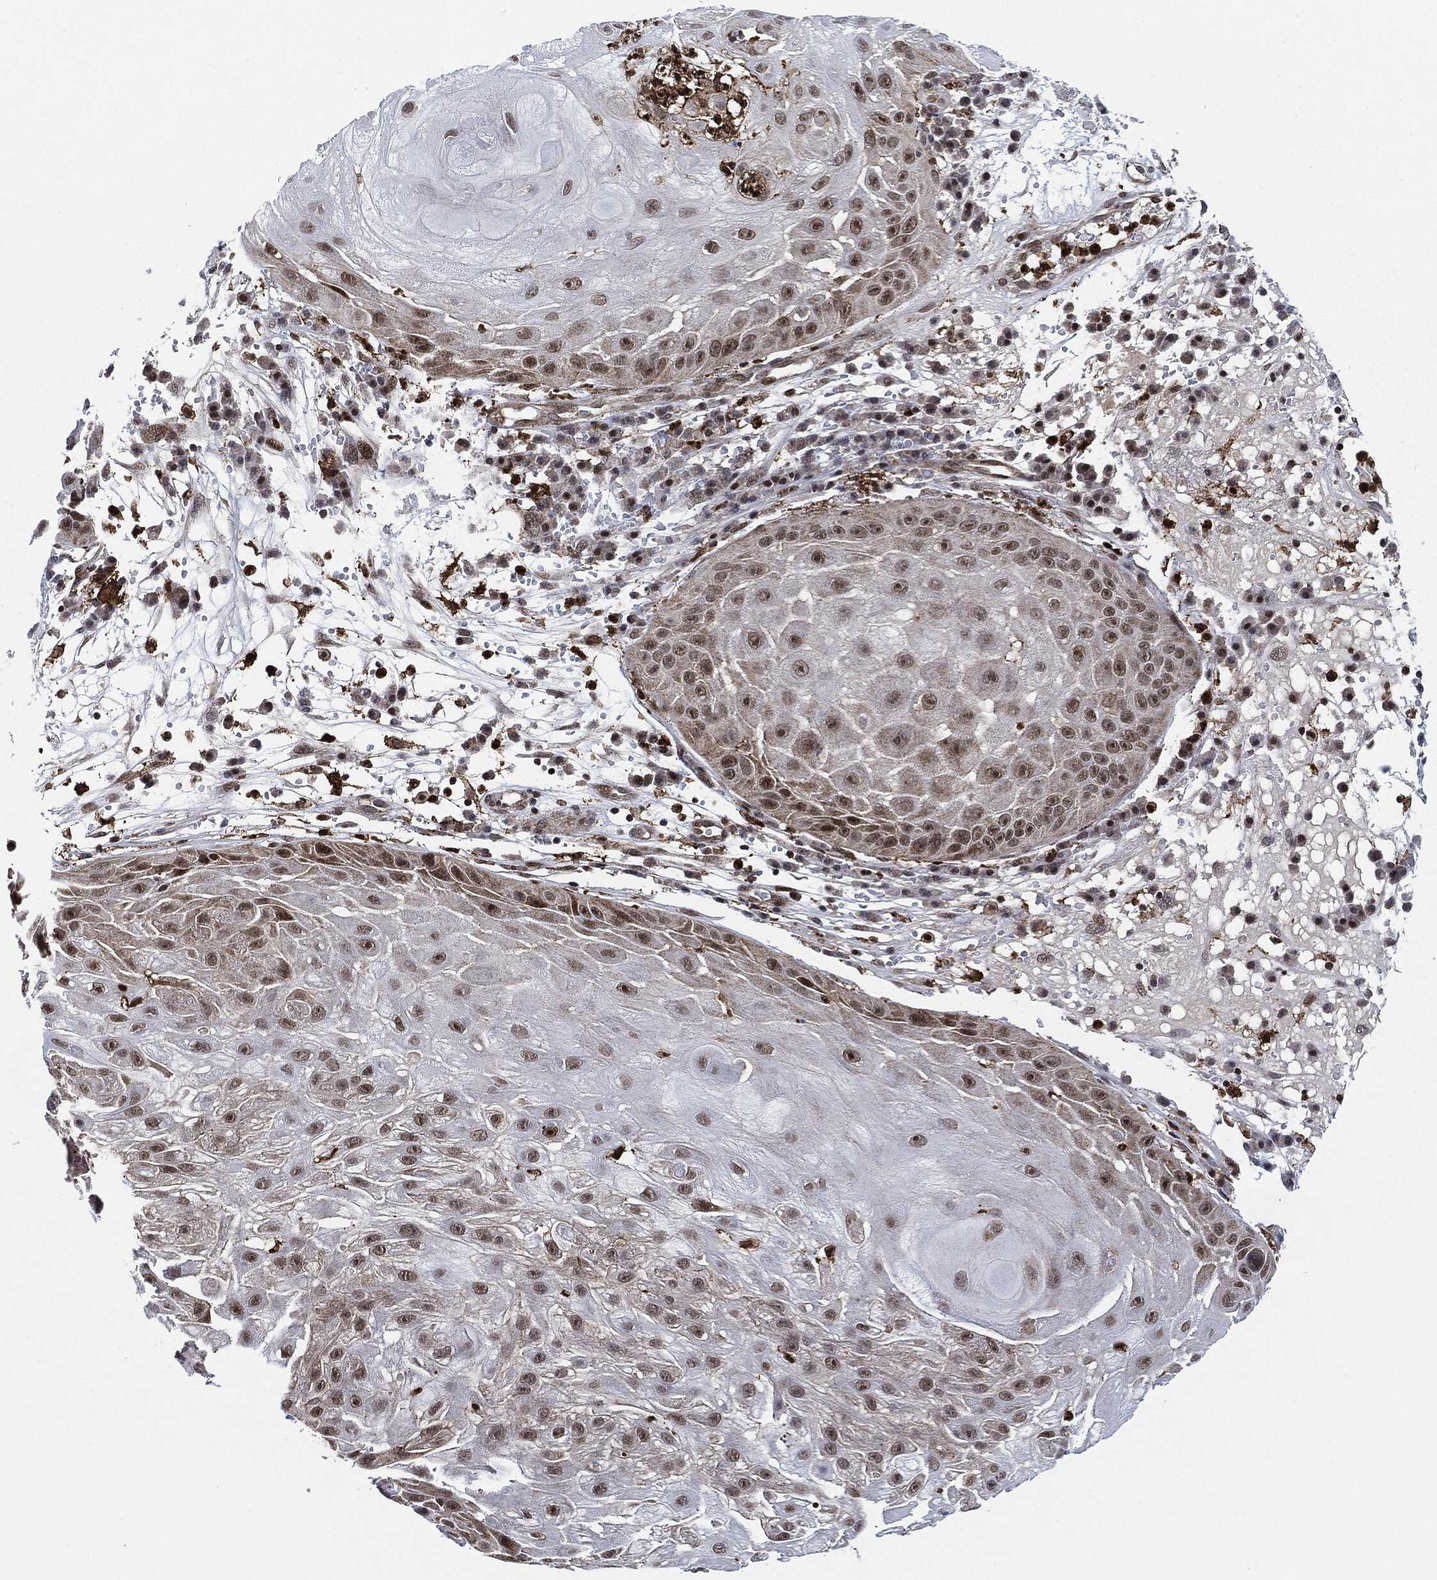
{"staining": {"intensity": "moderate", "quantity": "<25%", "location": "nuclear"}, "tissue": "skin cancer", "cell_type": "Tumor cells", "image_type": "cancer", "snomed": [{"axis": "morphology", "description": "Normal tissue, NOS"}, {"axis": "morphology", "description": "Squamous cell carcinoma, NOS"}, {"axis": "topography", "description": "Skin"}], "caption": "Immunohistochemistry (IHC) of human squamous cell carcinoma (skin) displays low levels of moderate nuclear staining in approximately <25% of tumor cells. The protein is shown in brown color, while the nuclei are stained blue.", "gene": "NANOS3", "patient": {"sex": "male", "age": 79}}